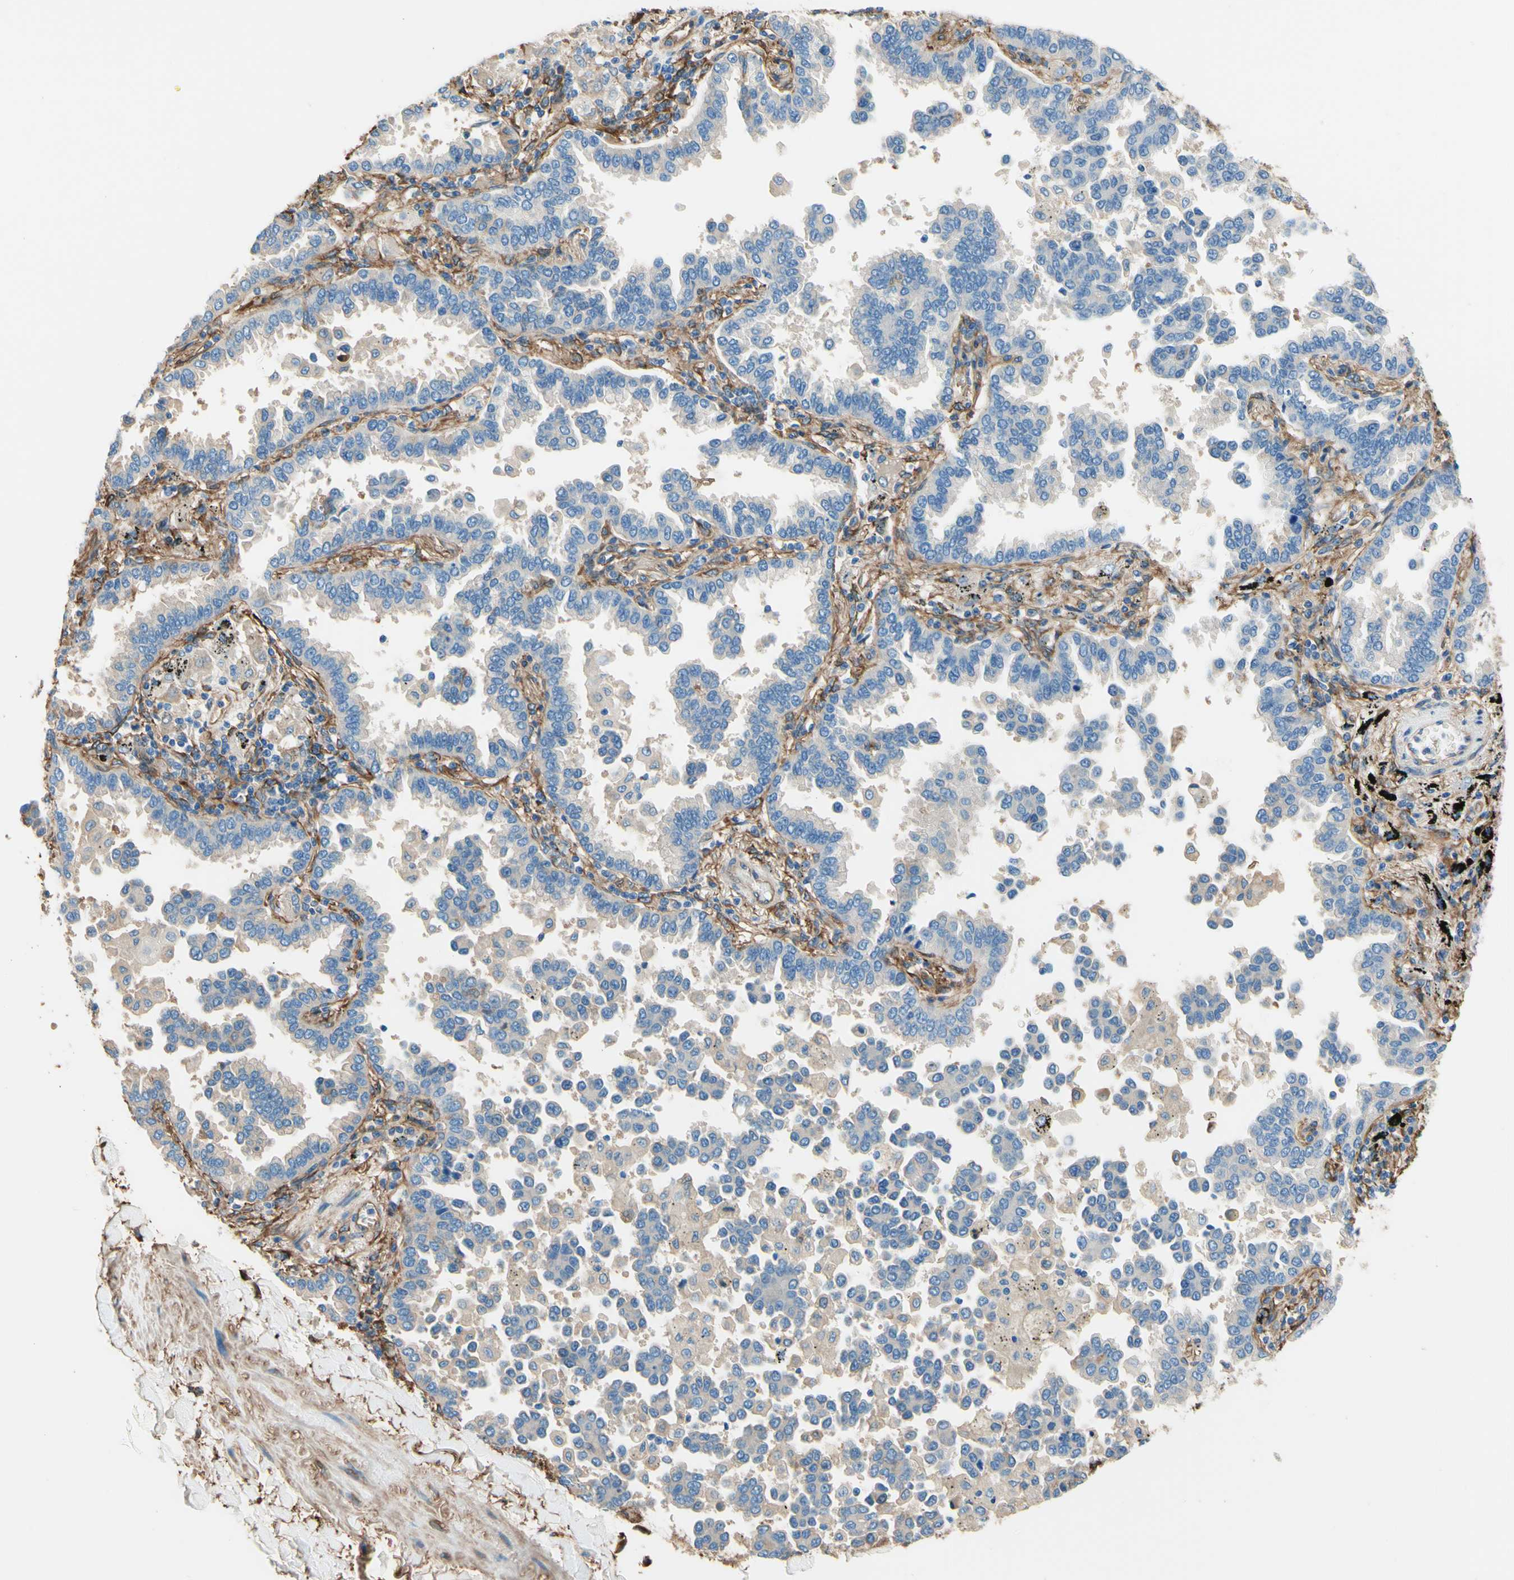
{"staining": {"intensity": "negative", "quantity": "none", "location": "none"}, "tissue": "lung cancer", "cell_type": "Tumor cells", "image_type": "cancer", "snomed": [{"axis": "morphology", "description": "Normal tissue, NOS"}, {"axis": "morphology", "description": "Adenocarcinoma, NOS"}, {"axis": "topography", "description": "Lung"}], "caption": "Lung cancer (adenocarcinoma) was stained to show a protein in brown. There is no significant staining in tumor cells.", "gene": "DPYSL3", "patient": {"sex": "male", "age": 59}}